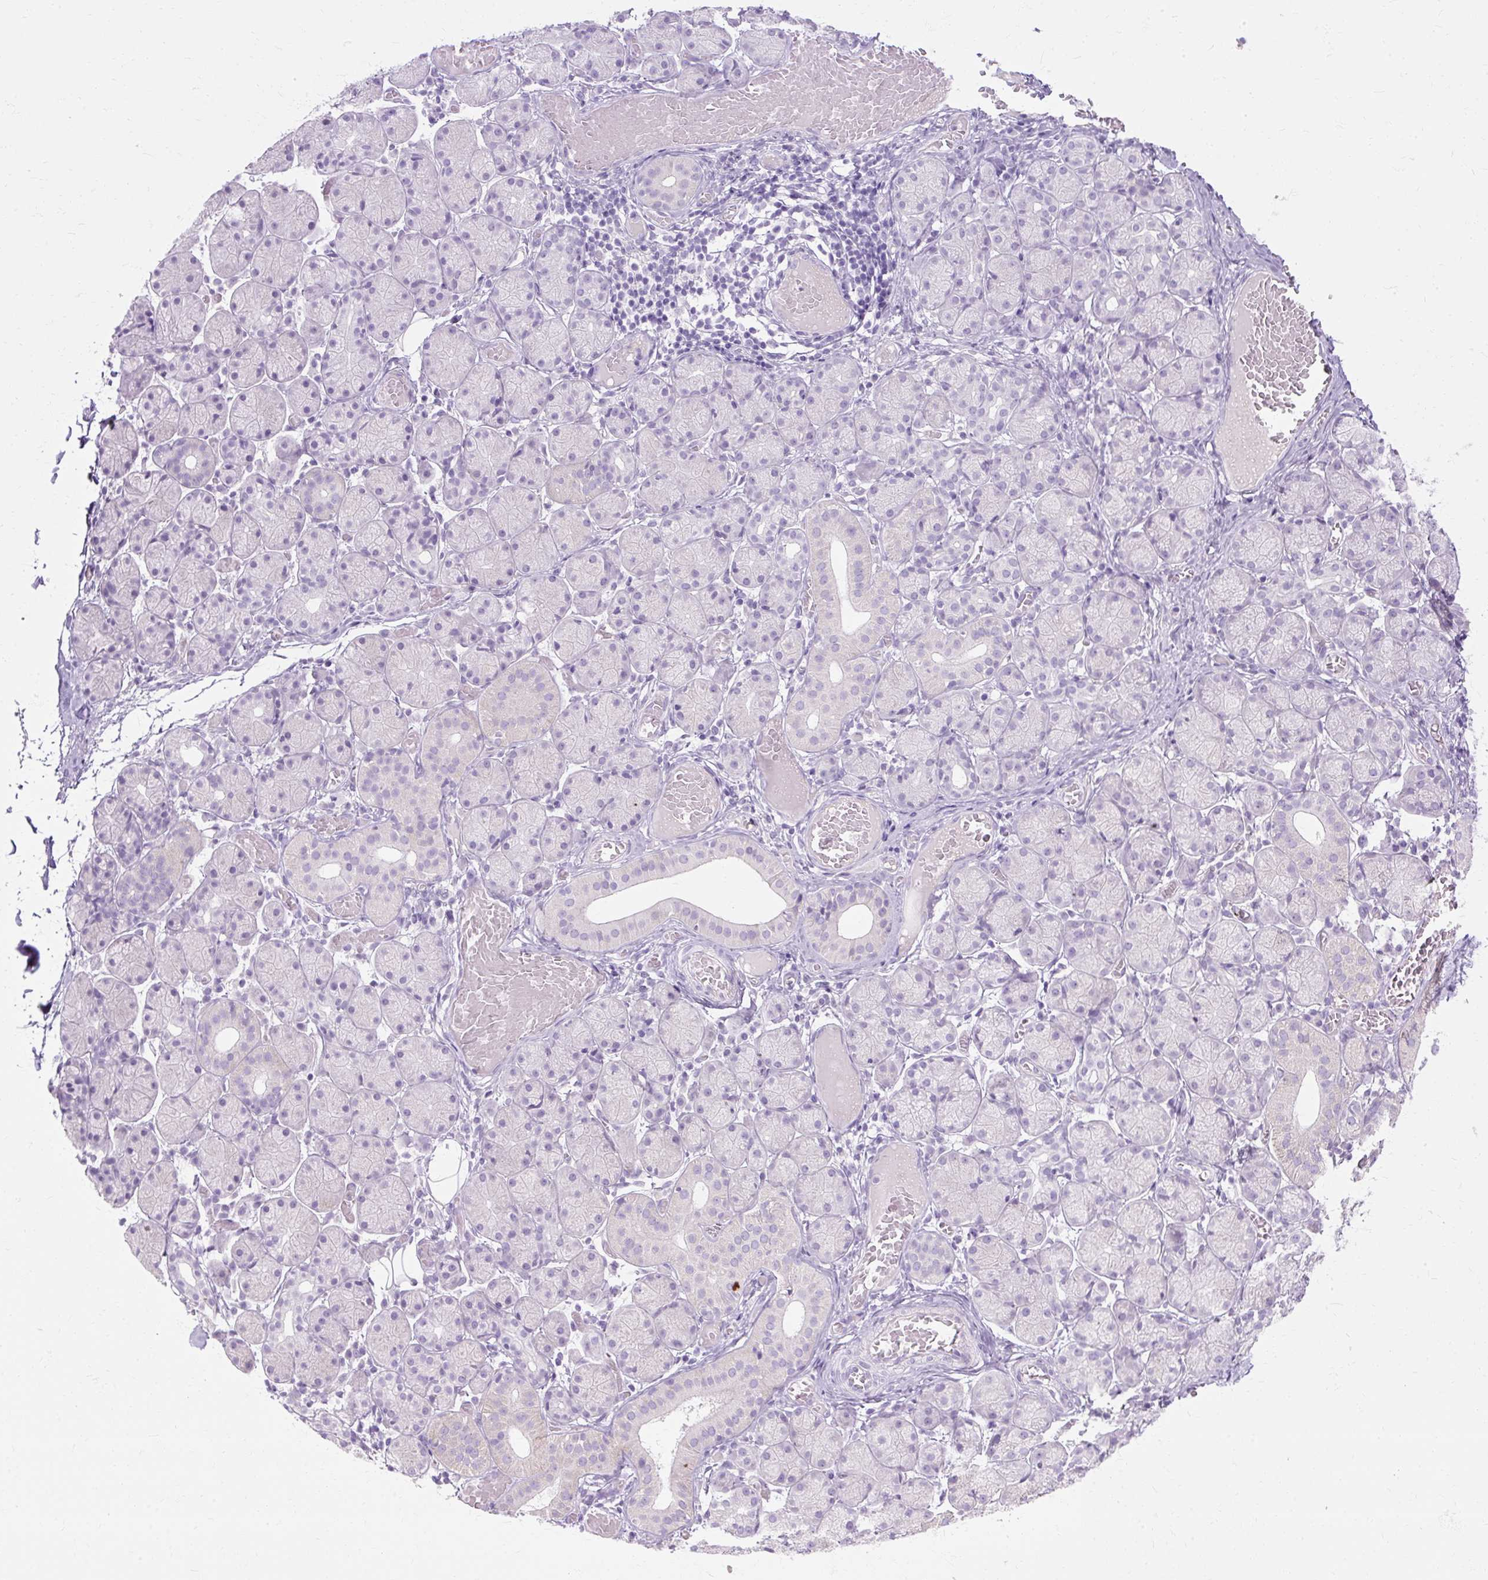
{"staining": {"intensity": "negative", "quantity": "none", "location": "none"}, "tissue": "salivary gland", "cell_type": "Glandular cells", "image_type": "normal", "snomed": [{"axis": "morphology", "description": "Normal tissue, NOS"}, {"axis": "topography", "description": "Salivary gland"}], "caption": "High magnification brightfield microscopy of normal salivary gland stained with DAB (brown) and counterstained with hematoxylin (blue): glandular cells show no significant expression.", "gene": "HSD11B1", "patient": {"sex": "female", "age": 24}}